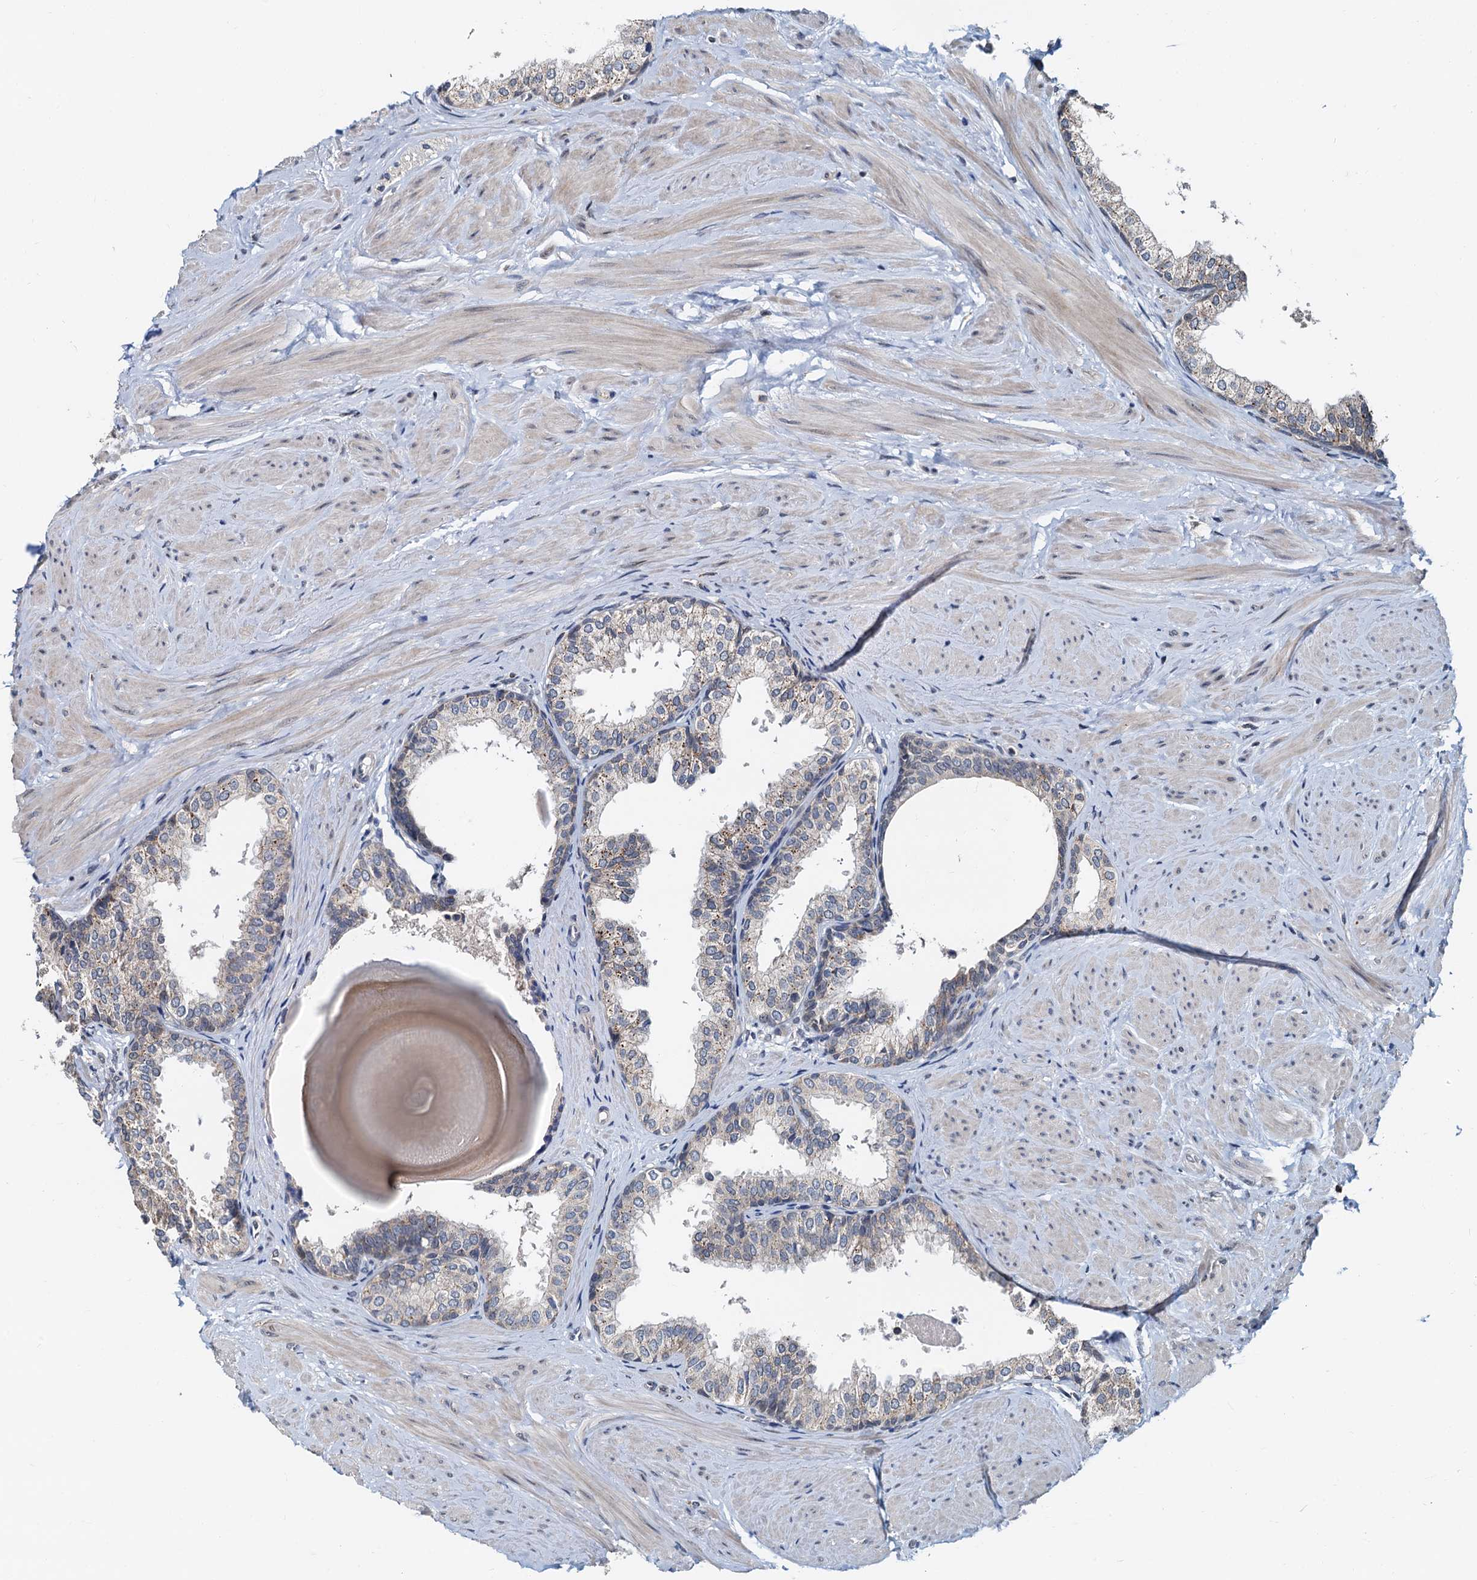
{"staining": {"intensity": "weak", "quantity": "25%-75%", "location": "cytoplasmic/membranous"}, "tissue": "prostate", "cell_type": "Glandular cells", "image_type": "normal", "snomed": [{"axis": "morphology", "description": "Normal tissue, NOS"}, {"axis": "topography", "description": "Prostate"}], "caption": "Immunohistochemical staining of benign prostate shows weak cytoplasmic/membranous protein positivity in approximately 25%-75% of glandular cells. Using DAB (brown) and hematoxylin (blue) stains, captured at high magnification using brightfield microscopy.", "gene": "MCMBP", "patient": {"sex": "male", "age": 48}}